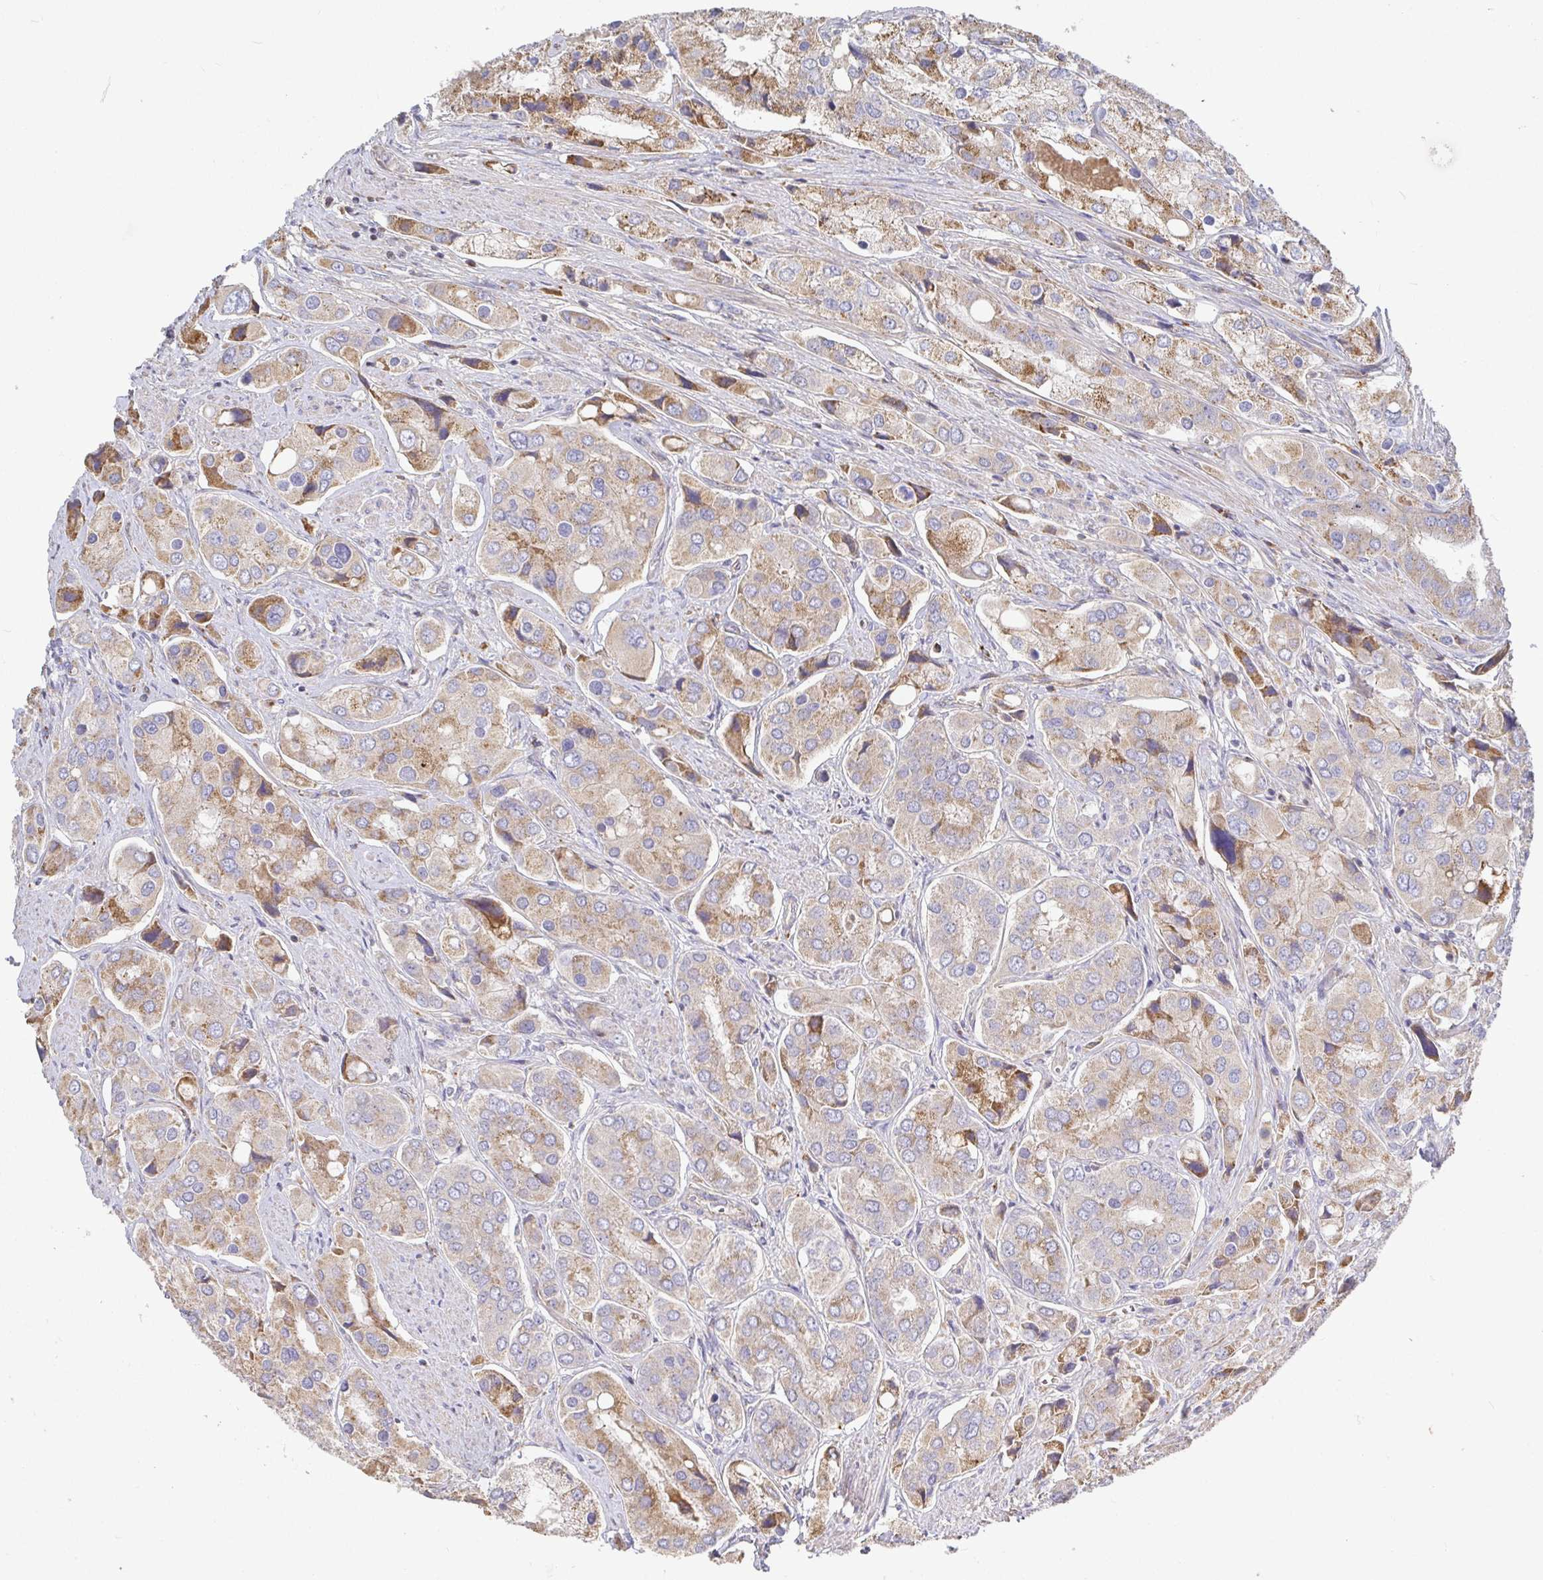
{"staining": {"intensity": "moderate", "quantity": "25%-75%", "location": "cytoplasmic/membranous"}, "tissue": "prostate cancer", "cell_type": "Tumor cells", "image_type": "cancer", "snomed": [{"axis": "morphology", "description": "Adenocarcinoma, Low grade"}, {"axis": "topography", "description": "Prostate"}], "caption": "An image showing moderate cytoplasmic/membranous positivity in approximately 25%-75% of tumor cells in prostate adenocarcinoma (low-grade), as visualized by brown immunohistochemical staining.", "gene": "IRAK2", "patient": {"sex": "male", "age": 69}}